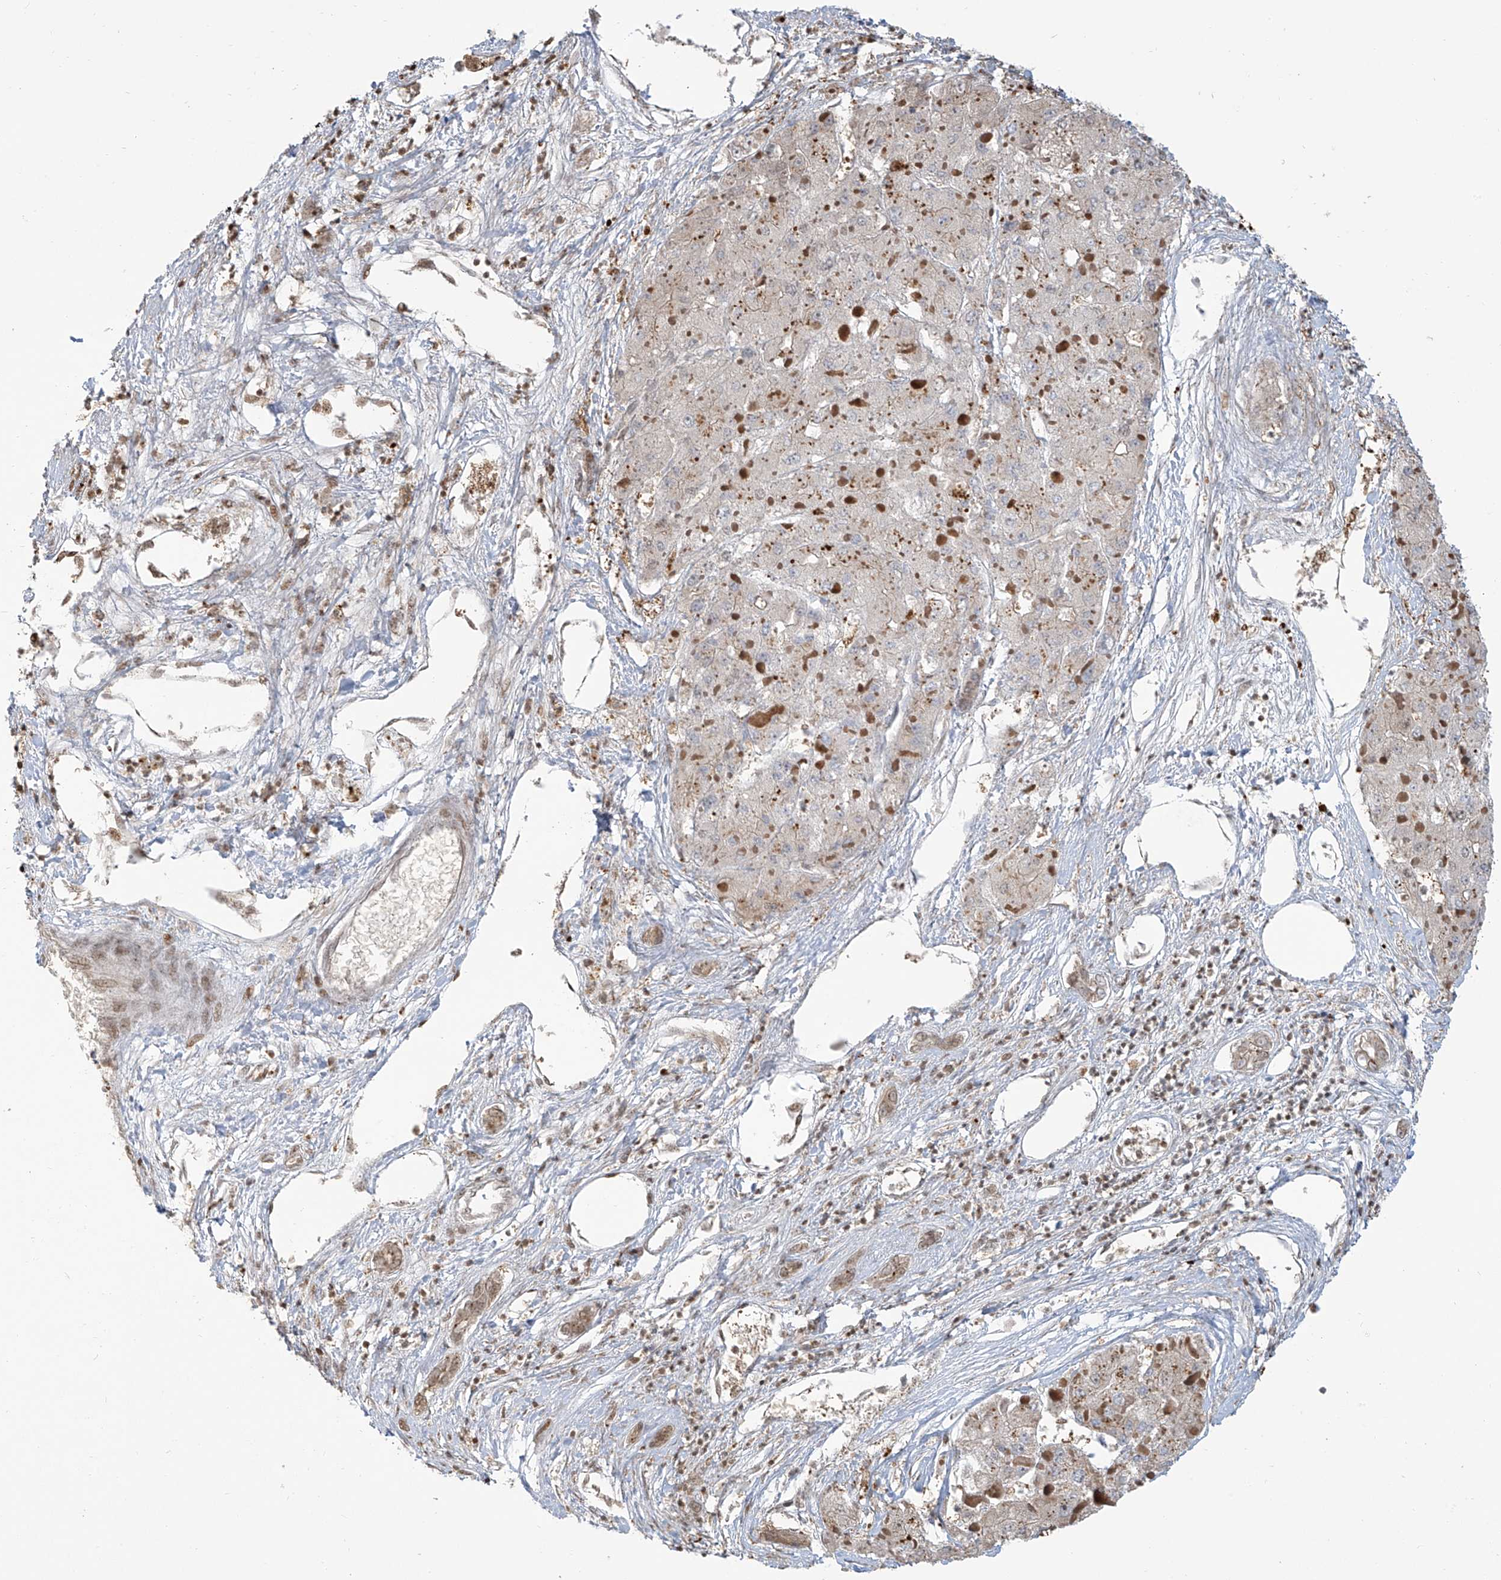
{"staining": {"intensity": "weak", "quantity": "<25%", "location": "cytoplasmic/membranous"}, "tissue": "liver cancer", "cell_type": "Tumor cells", "image_type": "cancer", "snomed": [{"axis": "morphology", "description": "Carcinoma, Hepatocellular, NOS"}, {"axis": "topography", "description": "Liver"}], "caption": "A photomicrograph of hepatocellular carcinoma (liver) stained for a protein reveals no brown staining in tumor cells.", "gene": "VMP1", "patient": {"sex": "female", "age": 73}}